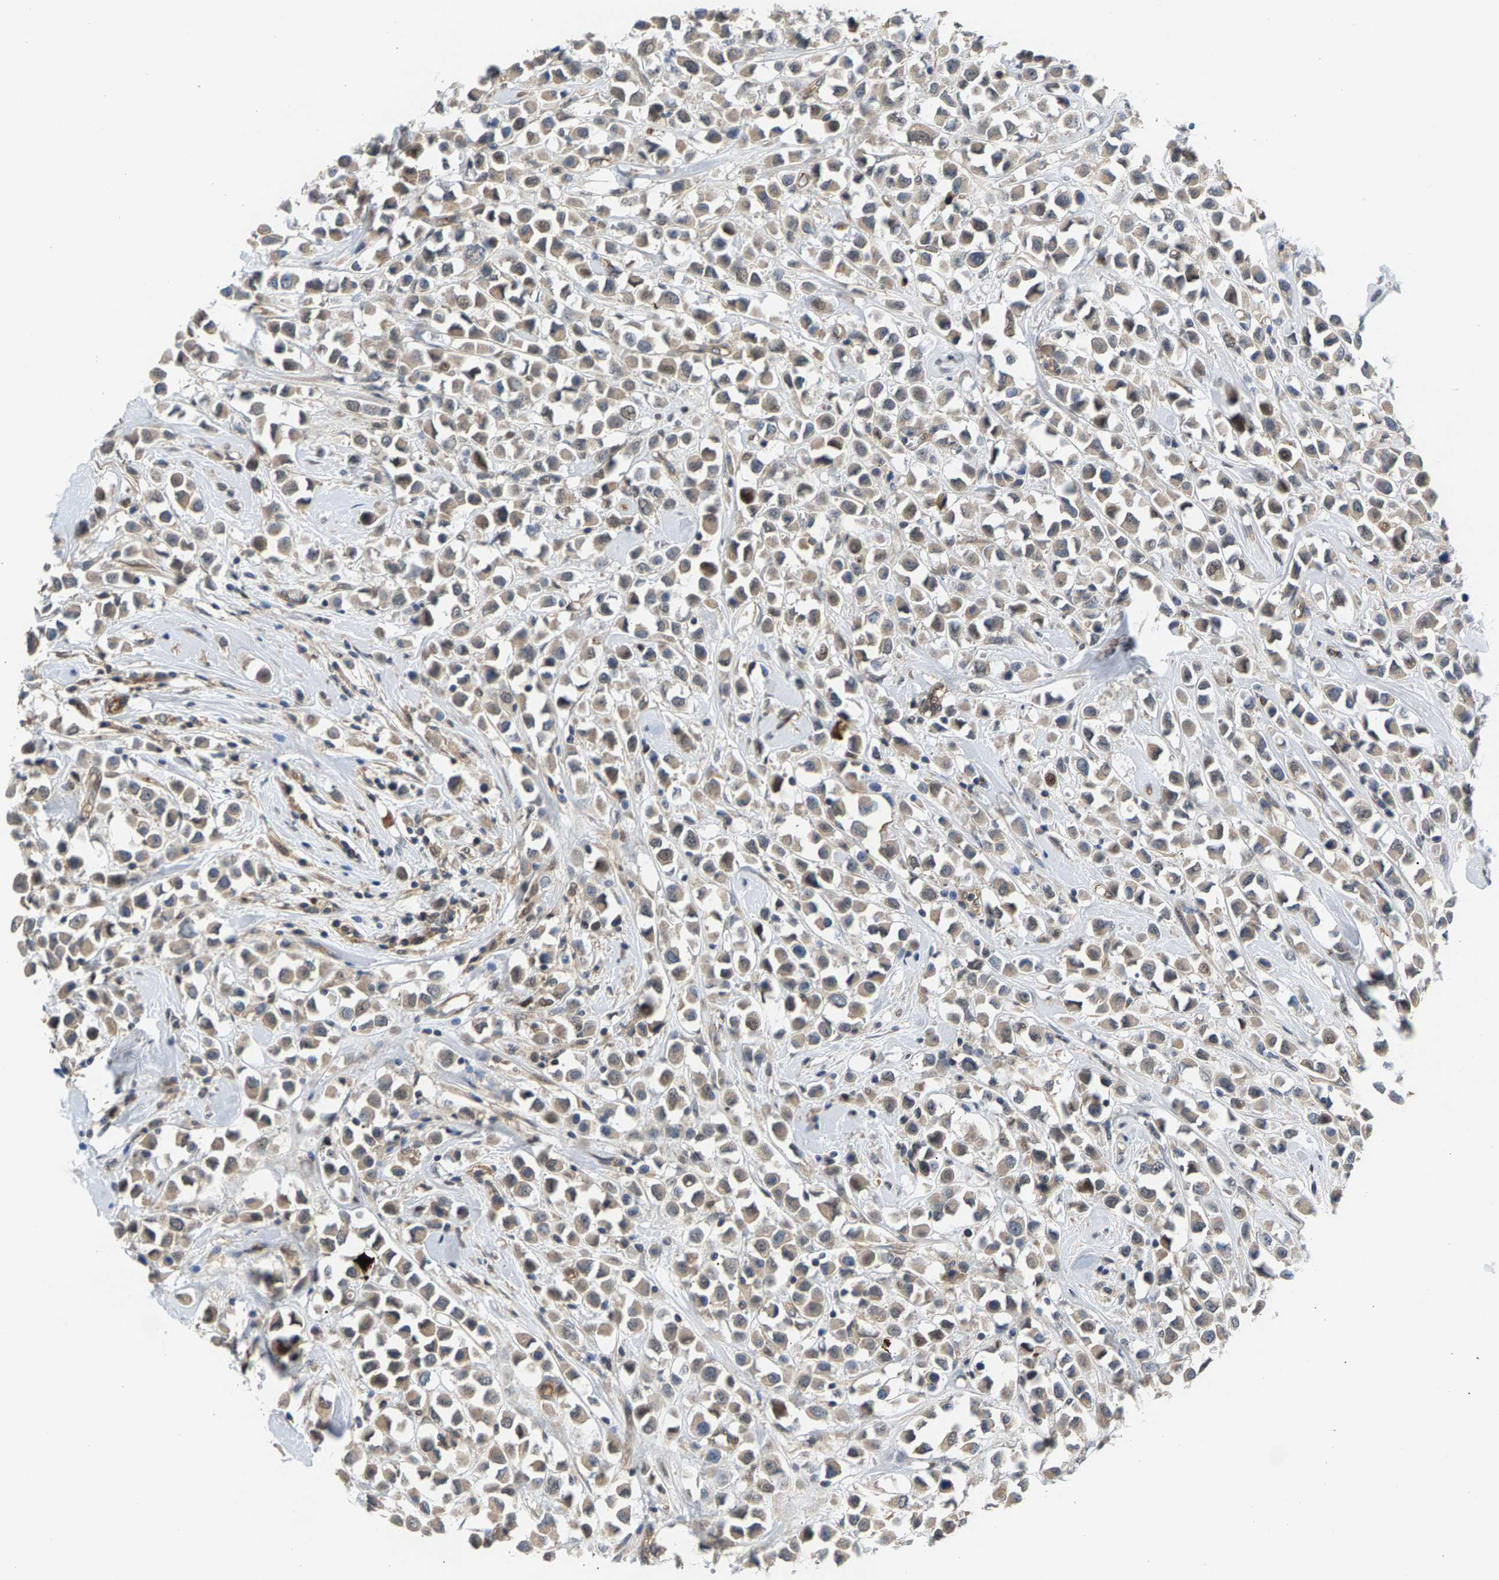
{"staining": {"intensity": "weak", "quantity": ">75%", "location": "cytoplasmic/membranous"}, "tissue": "breast cancer", "cell_type": "Tumor cells", "image_type": "cancer", "snomed": [{"axis": "morphology", "description": "Duct carcinoma"}, {"axis": "topography", "description": "Breast"}], "caption": "This photomicrograph shows IHC staining of breast cancer, with low weak cytoplasmic/membranous positivity in about >75% of tumor cells.", "gene": "KRTAP27-1", "patient": {"sex": "female", "age": 61}}